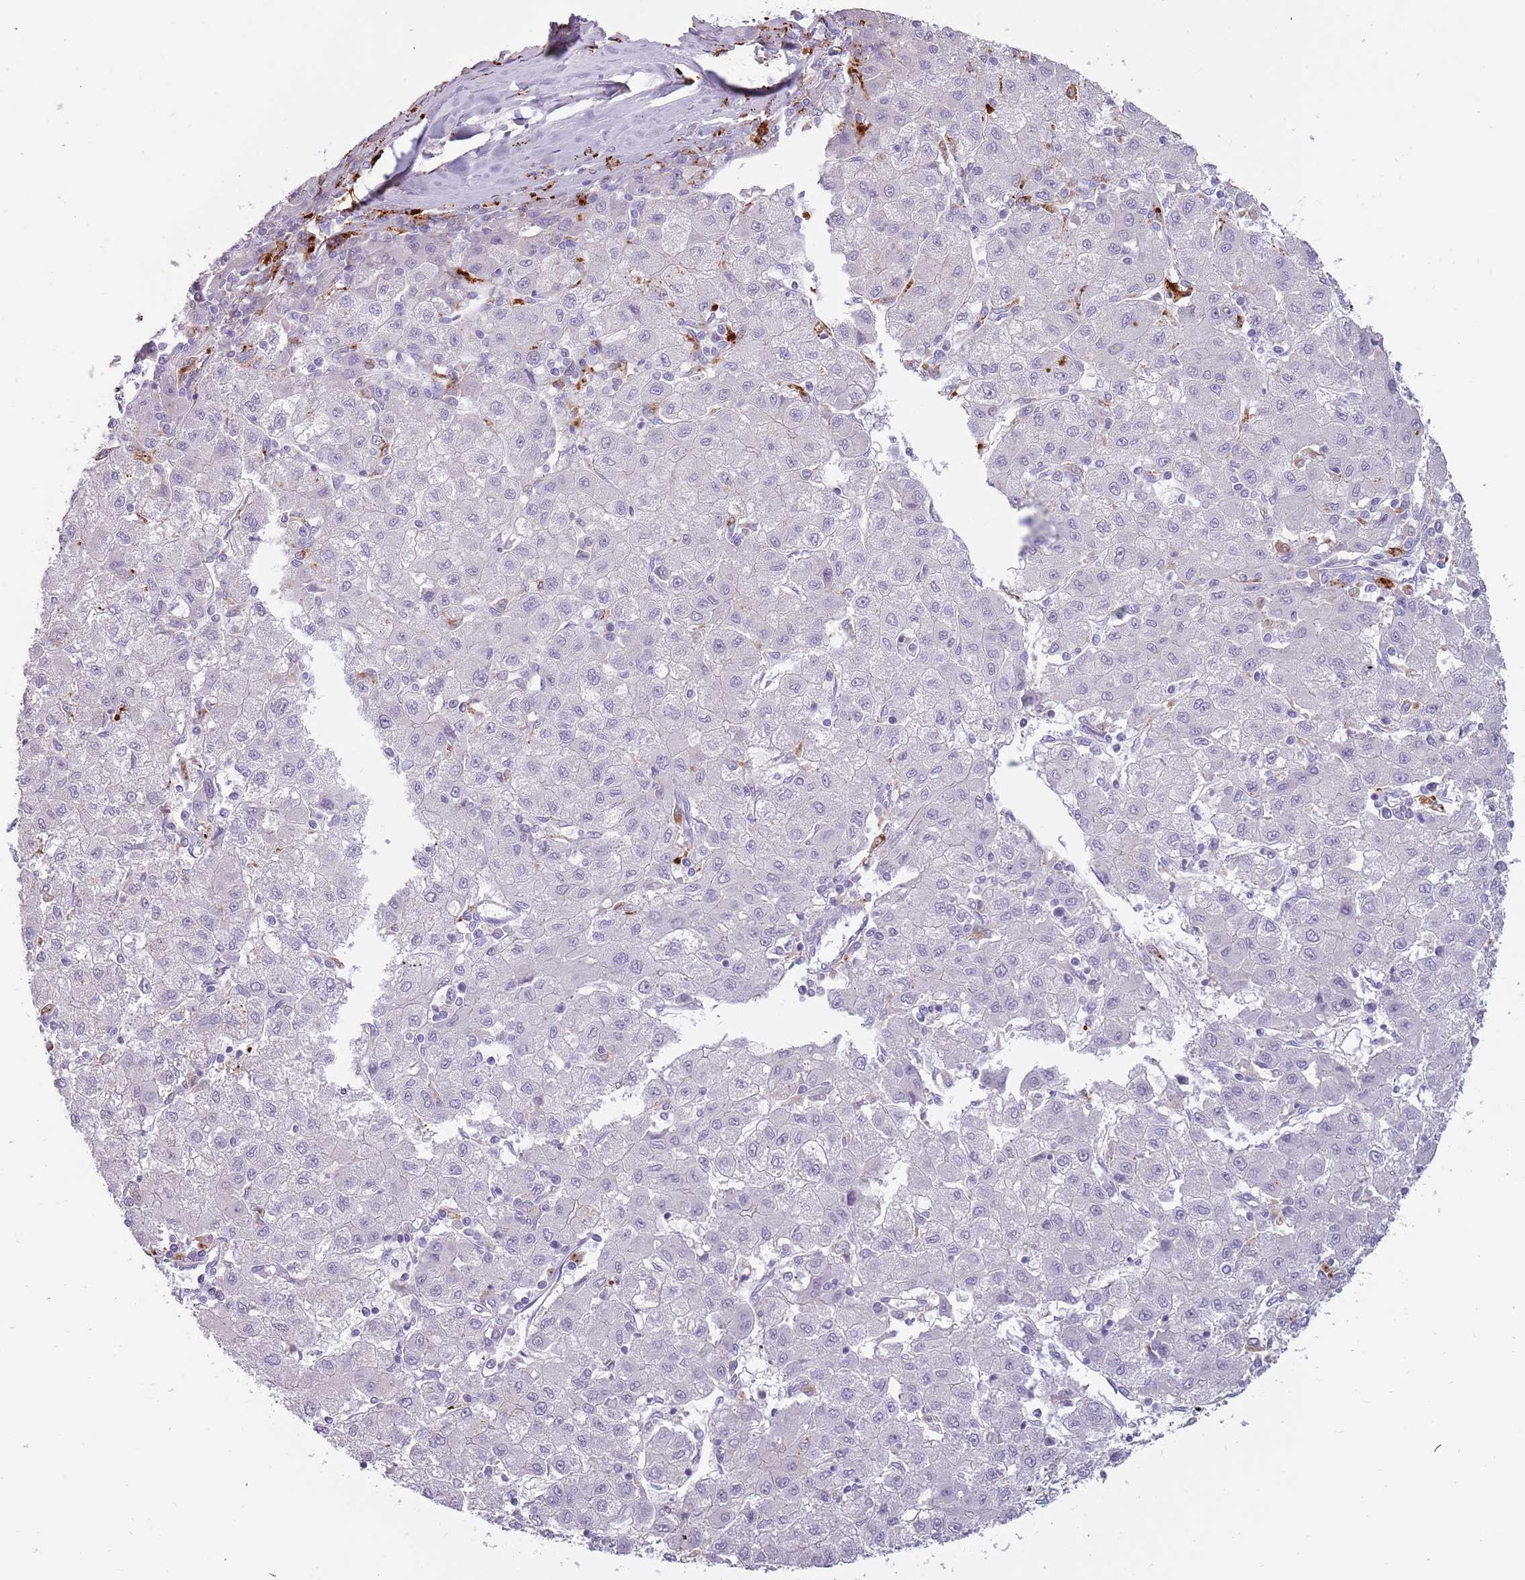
{"staining": {"intensity": "negative", "quantity": "none", "location": "none"}, "tissue": "liver cancer", "cell_type": "Tumor cells", "image_type": "cancer", "snomed": [{"axis": "morphology", "description": "Carcinoma, Hepatocellular, NOS"}, {"axis": "topography", "description": "Liver"}], "caption": "High power microscopy image of an immunohistochemistry photomicrograph of liver hepatocellular carcinoma, revealing no significant expression in tumor cells. The staining was performed using DAB (3,3'-diaminobenzidine) to visualize the protein expression in brown, while the nuclei were stained in blue with hematoxylin (Magnification: 20x).", "gene": "NWD2", "patient": {"sex": "male", "age": 72}}